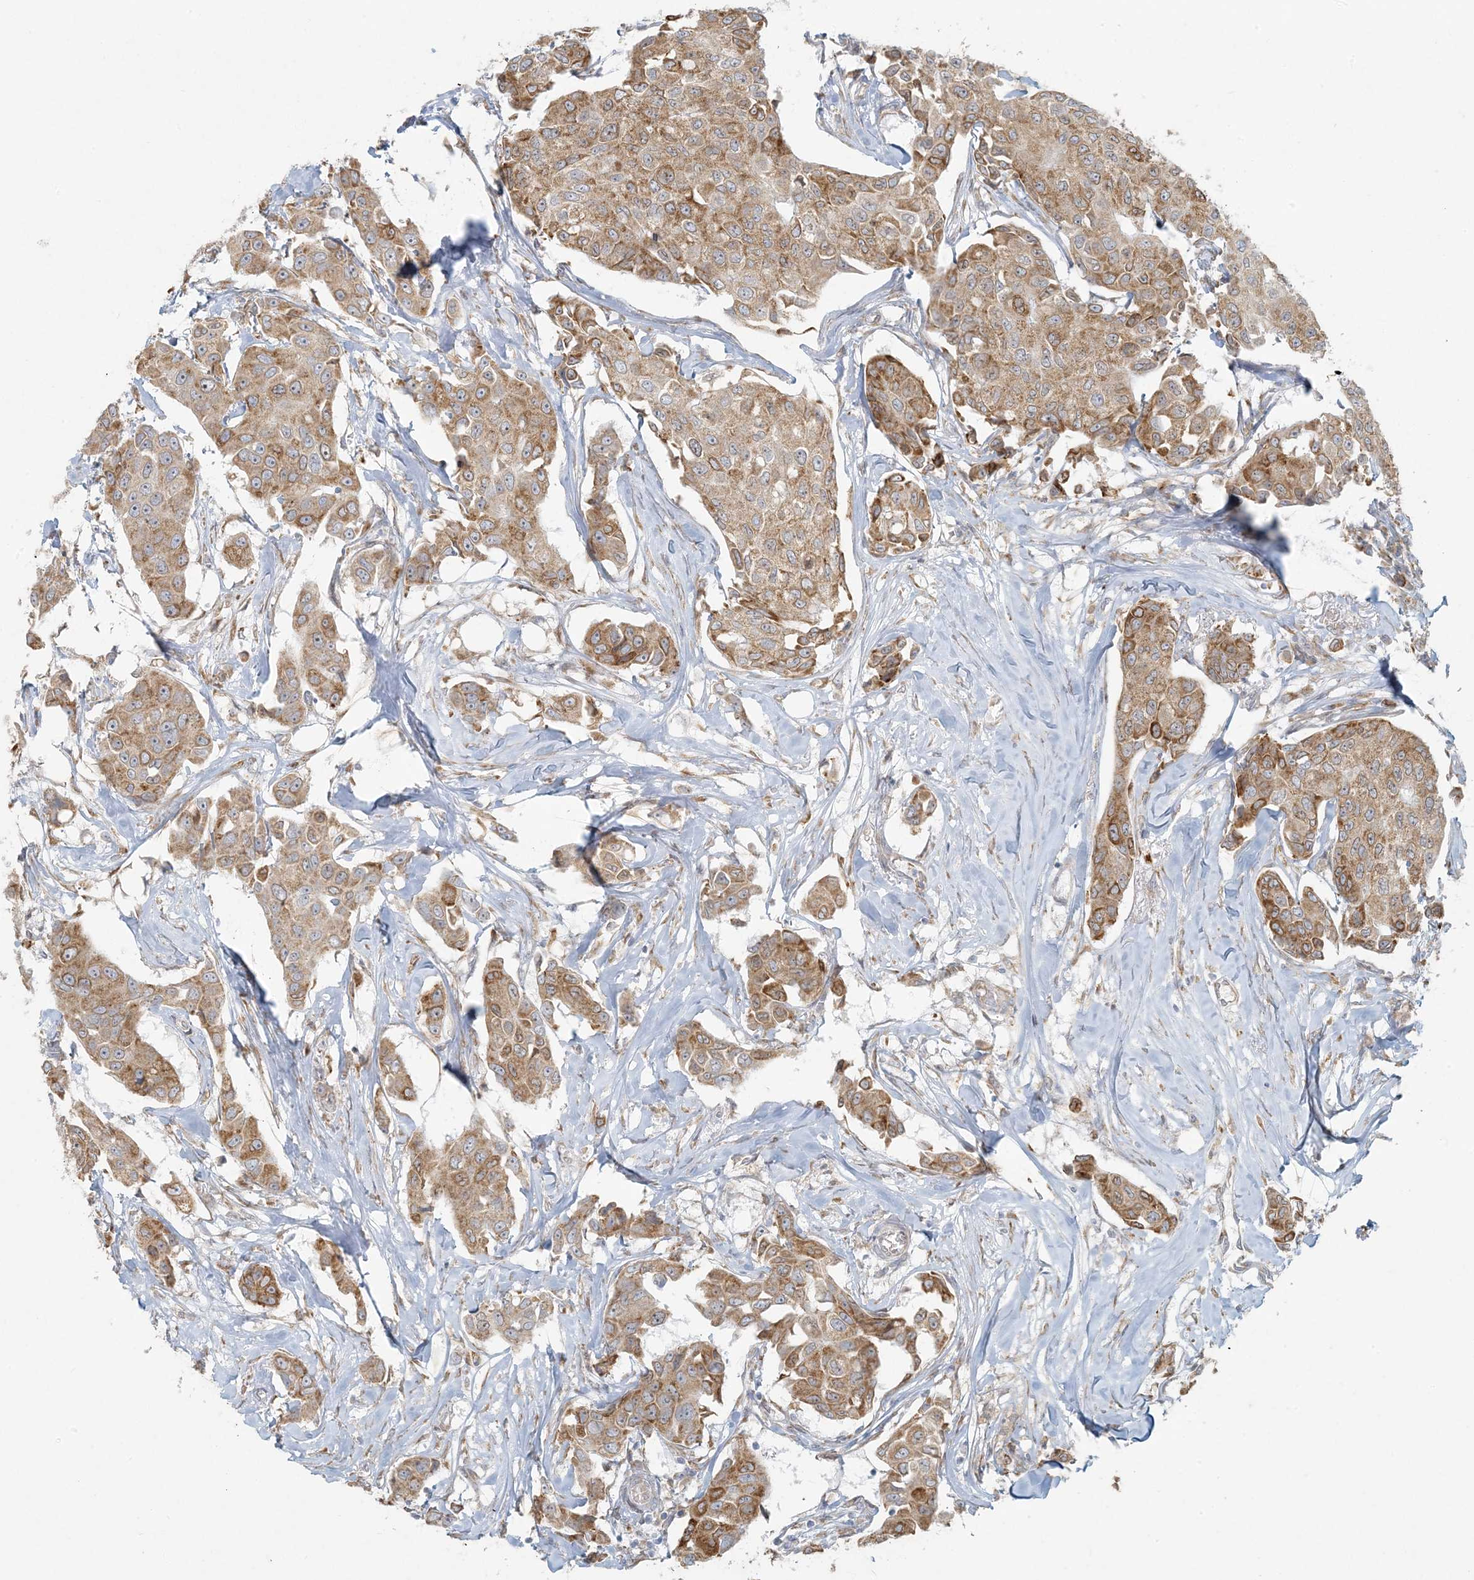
{"staining": {"intensity": "moderate", "quantity": ">75%", "location": "cytoplasmic/membranous"}, "tissue": "breast cancer", "cell_type": "Tumor cells", "image_type": "cancer", "snomed": [{"axis": "morphology", "description": "Duct carcinoma"}, {"axis": "topography", "description": "Breast"}], "caption": "A brown stain highlights moderate cytoplasmic/membranous positivity of a protein in human breast cancer tumor cells. (Brightfield microscopy of DAB IHC at high magnification).", "gene": "HACL1", "patient": {"sex": "female", "age": 80}}